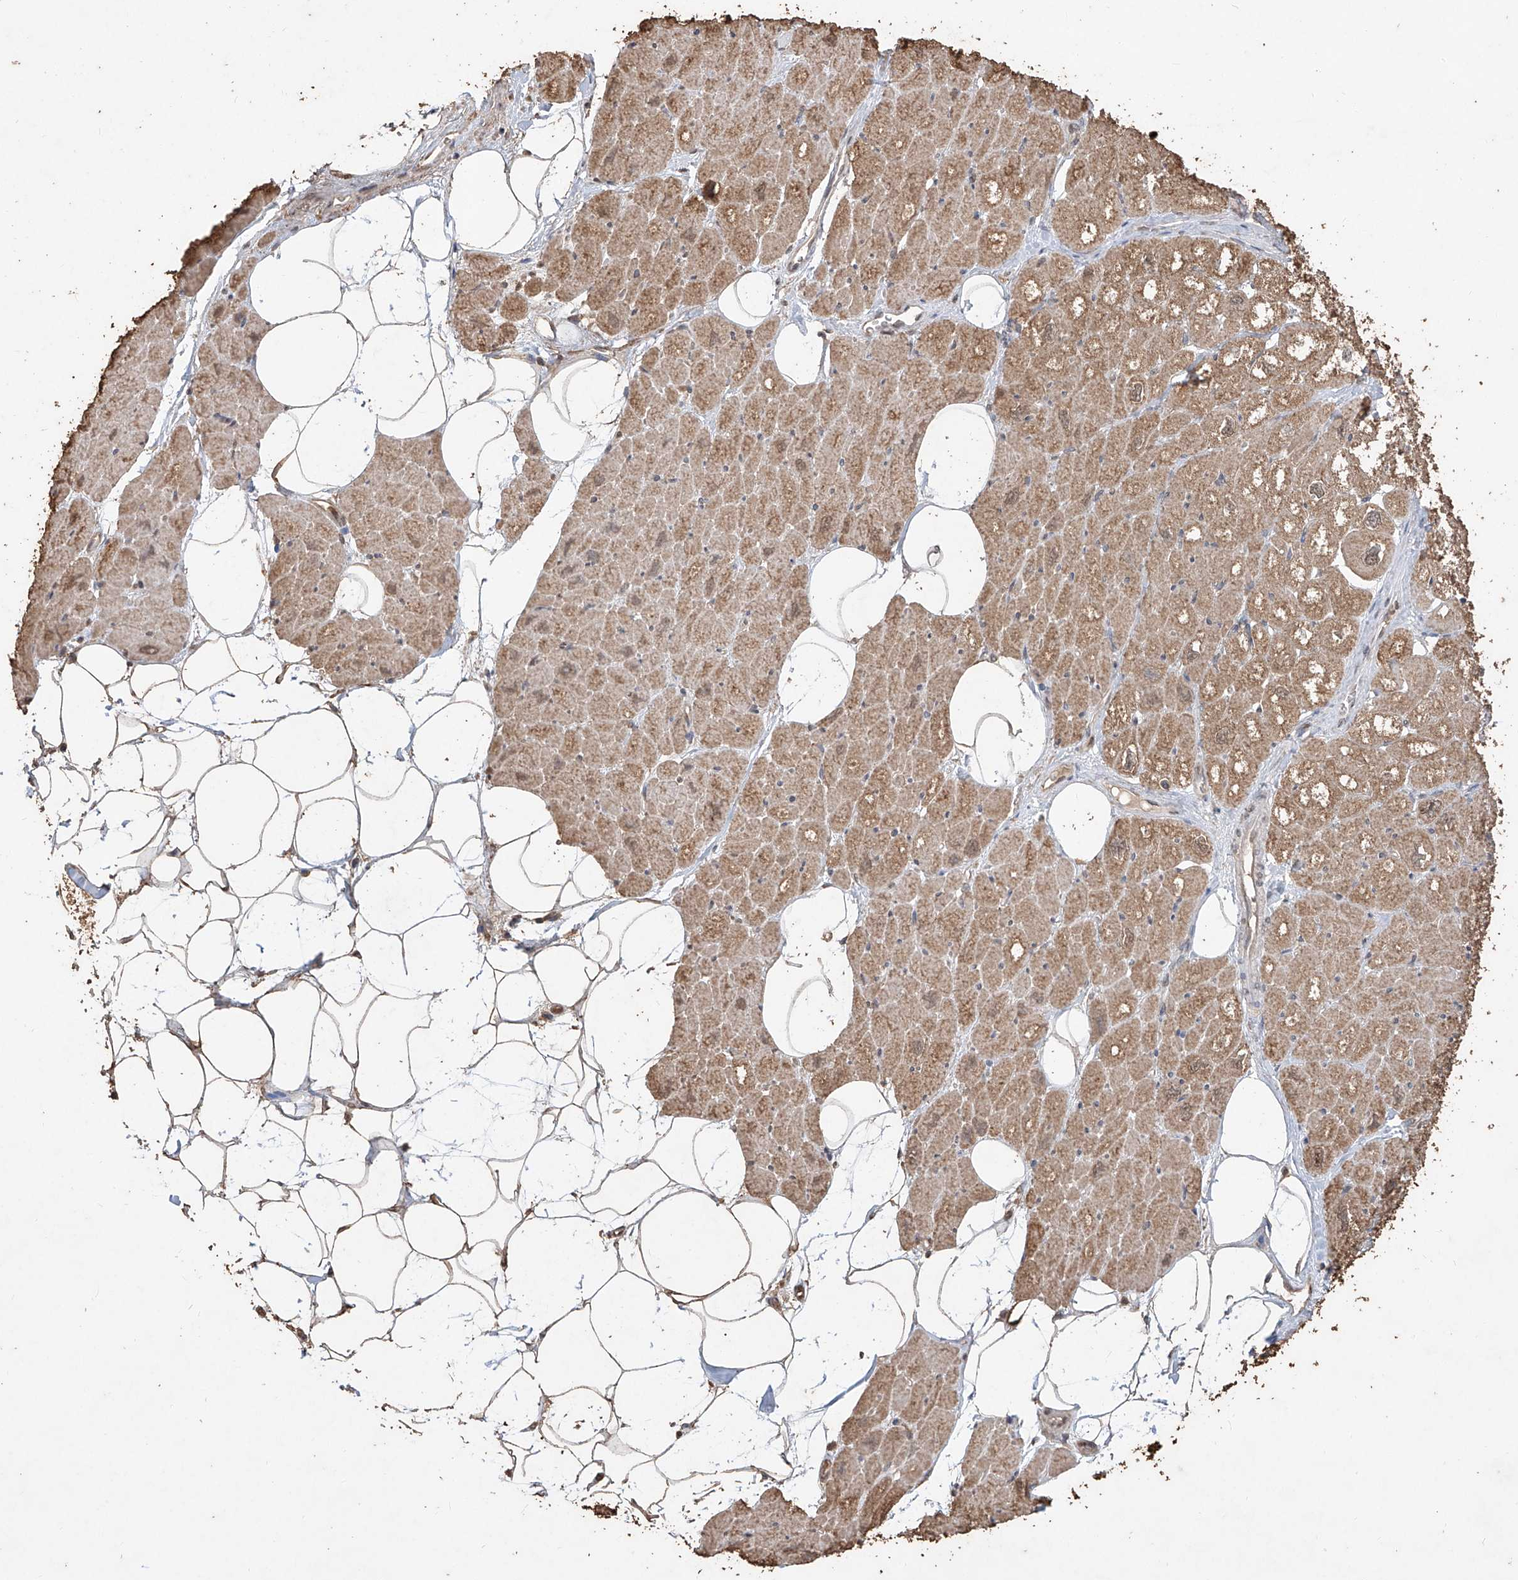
{"staining": {"intensity": "weak", "quantity": "25%-75%", "location": "cytoplasmic/membranous"}, "tissue": "heart muscle", "cell_type": "Cardiomyocytes", "image_type": "normal", "snomed": [{"axis": "morphology", "description": "Normal tissue, NOS"}, {"axis": "topography", "description": "Heart"}], "caption": "Heart muscle stained with DAB IHC shows low levels of weak cytoplasmic/membranous expression in about 25%-75% of cardiomyocytes. The staining was performed using DAB, with brown indicating positive protein expression. Nuclei are stained blue with hematoxylin.", "gene": "ELOVL1", "patient": {"sex": "male", "age": 50}}